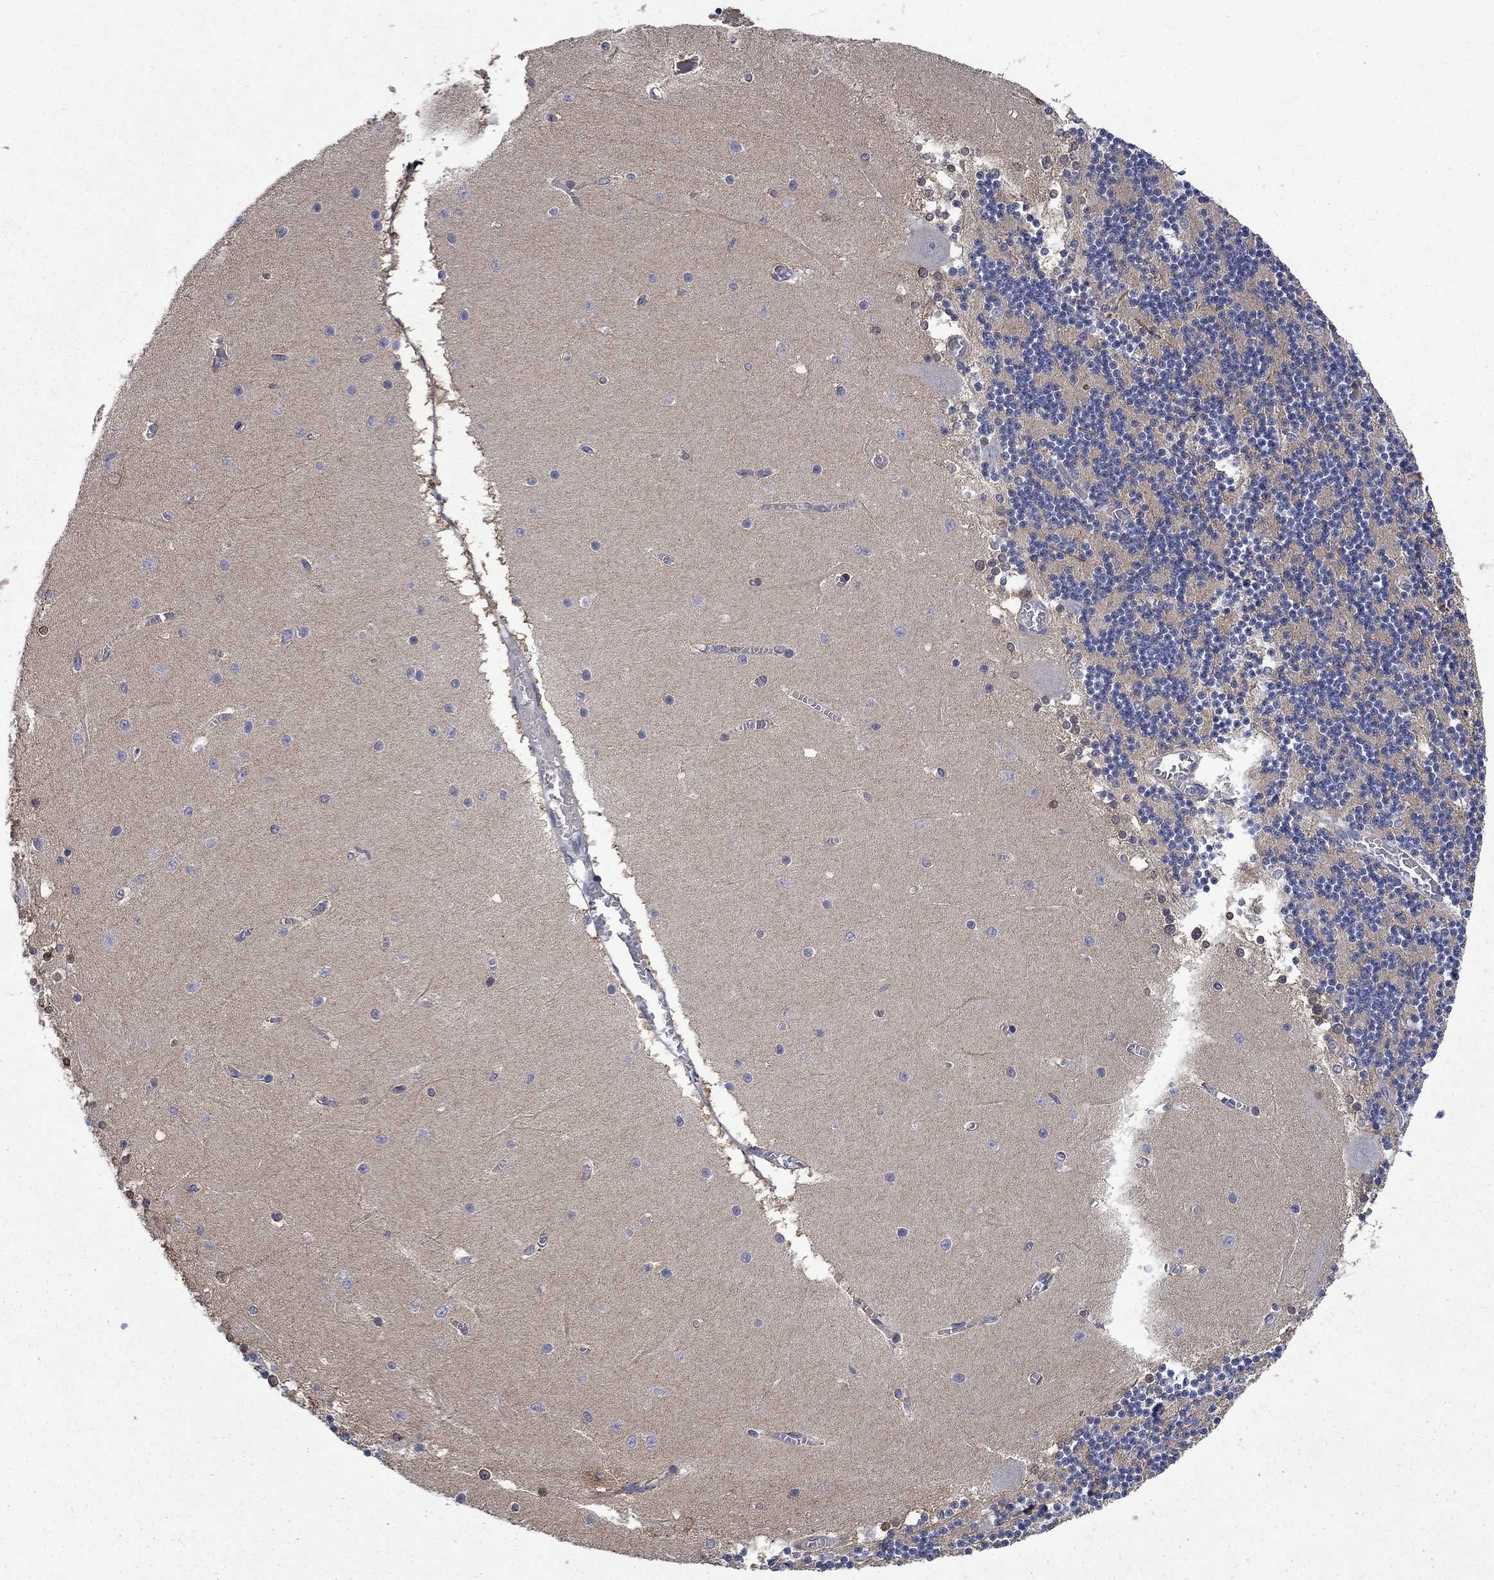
{"staining": {"intensity": "negative", "quantity": "none", "location": "none"}, "tissue": "cerebellum", "cell_type": "Cells in granular layer", "image_type": "normal", "snomed": [{"axis": "morphology", "description": "Normal tissue, NOS"}, {"axis": "topography", "description": "Cerebellum"}], "caption": "This histopathology image is of normal cerebellum stained with immunohistochemistry to label a protein in brown with the nuclei are counter-stained blue. There is no expression in cells in granular layer. The staining was performed using DAB (3,3'-diaminobenzidine) to visualize the protein expression in brown, while the nuclei were stained in blue with hematoxylin (Magnification: 20x).", "gene": "HSPA12A", "patient": {"sex": "female", "age": 28}}